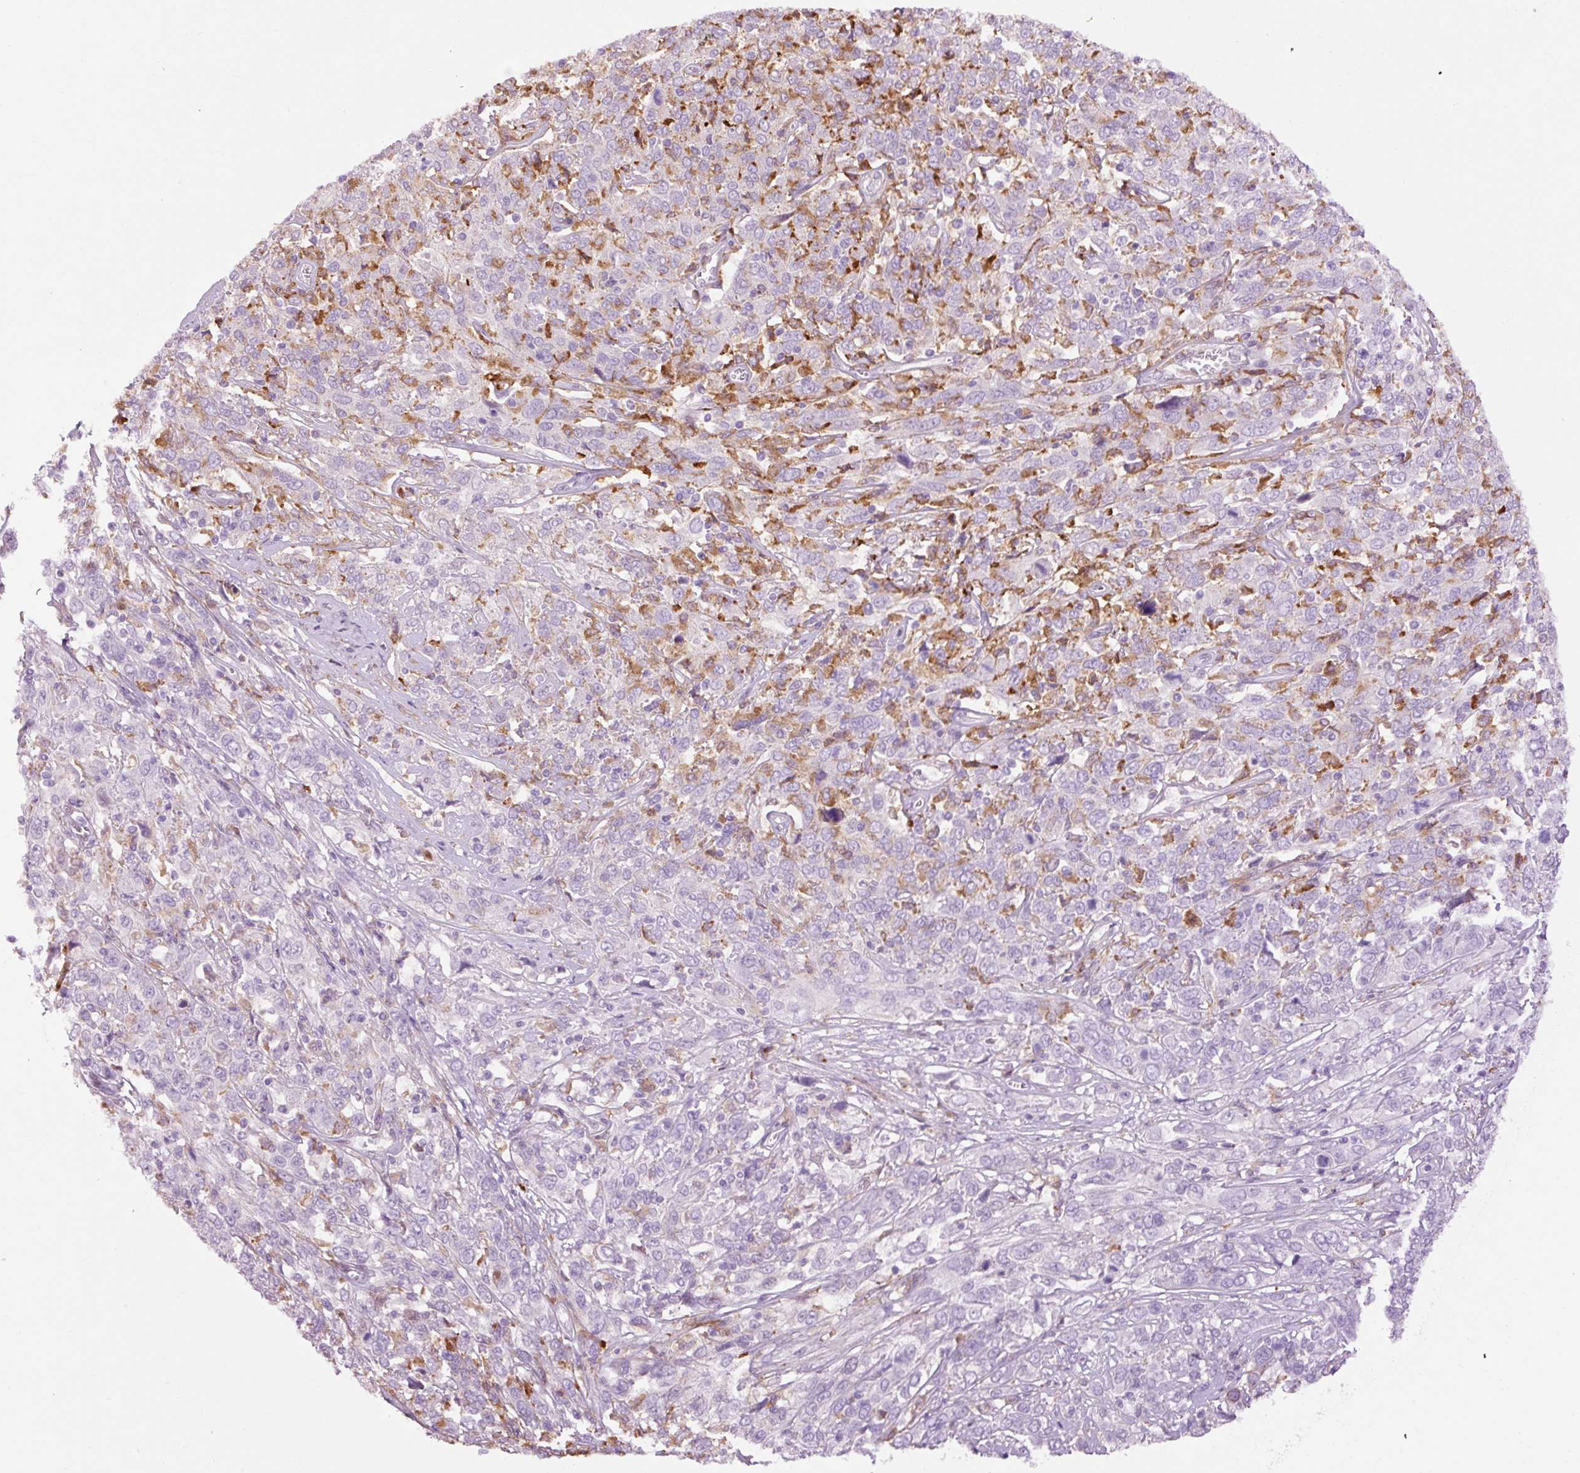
{"staining": {"intensity": "negative", "quantity": "none", "location": "none"}, "tissue": "cervical cancer", "cell_type": "Tumor cells", "image_type": "cancer", "snomed": [{"axis": "morphology", "description": "Squamous cell carcinoma, NOS"}, {"axis": "topography", "description": "Cervix"}], "caption": "A high-resolution histopathology image shows immunohistochemistry (IHC) staining of squamous cell carcinoma (cervical), which shows no significant staining in tumor cells. (DAB (3,3'-diaminobenzidine) IHC visualized using brightfield microscopy, high magnification).", "gene": "LY86", "patient": {"sex": "female", "age": 46}}